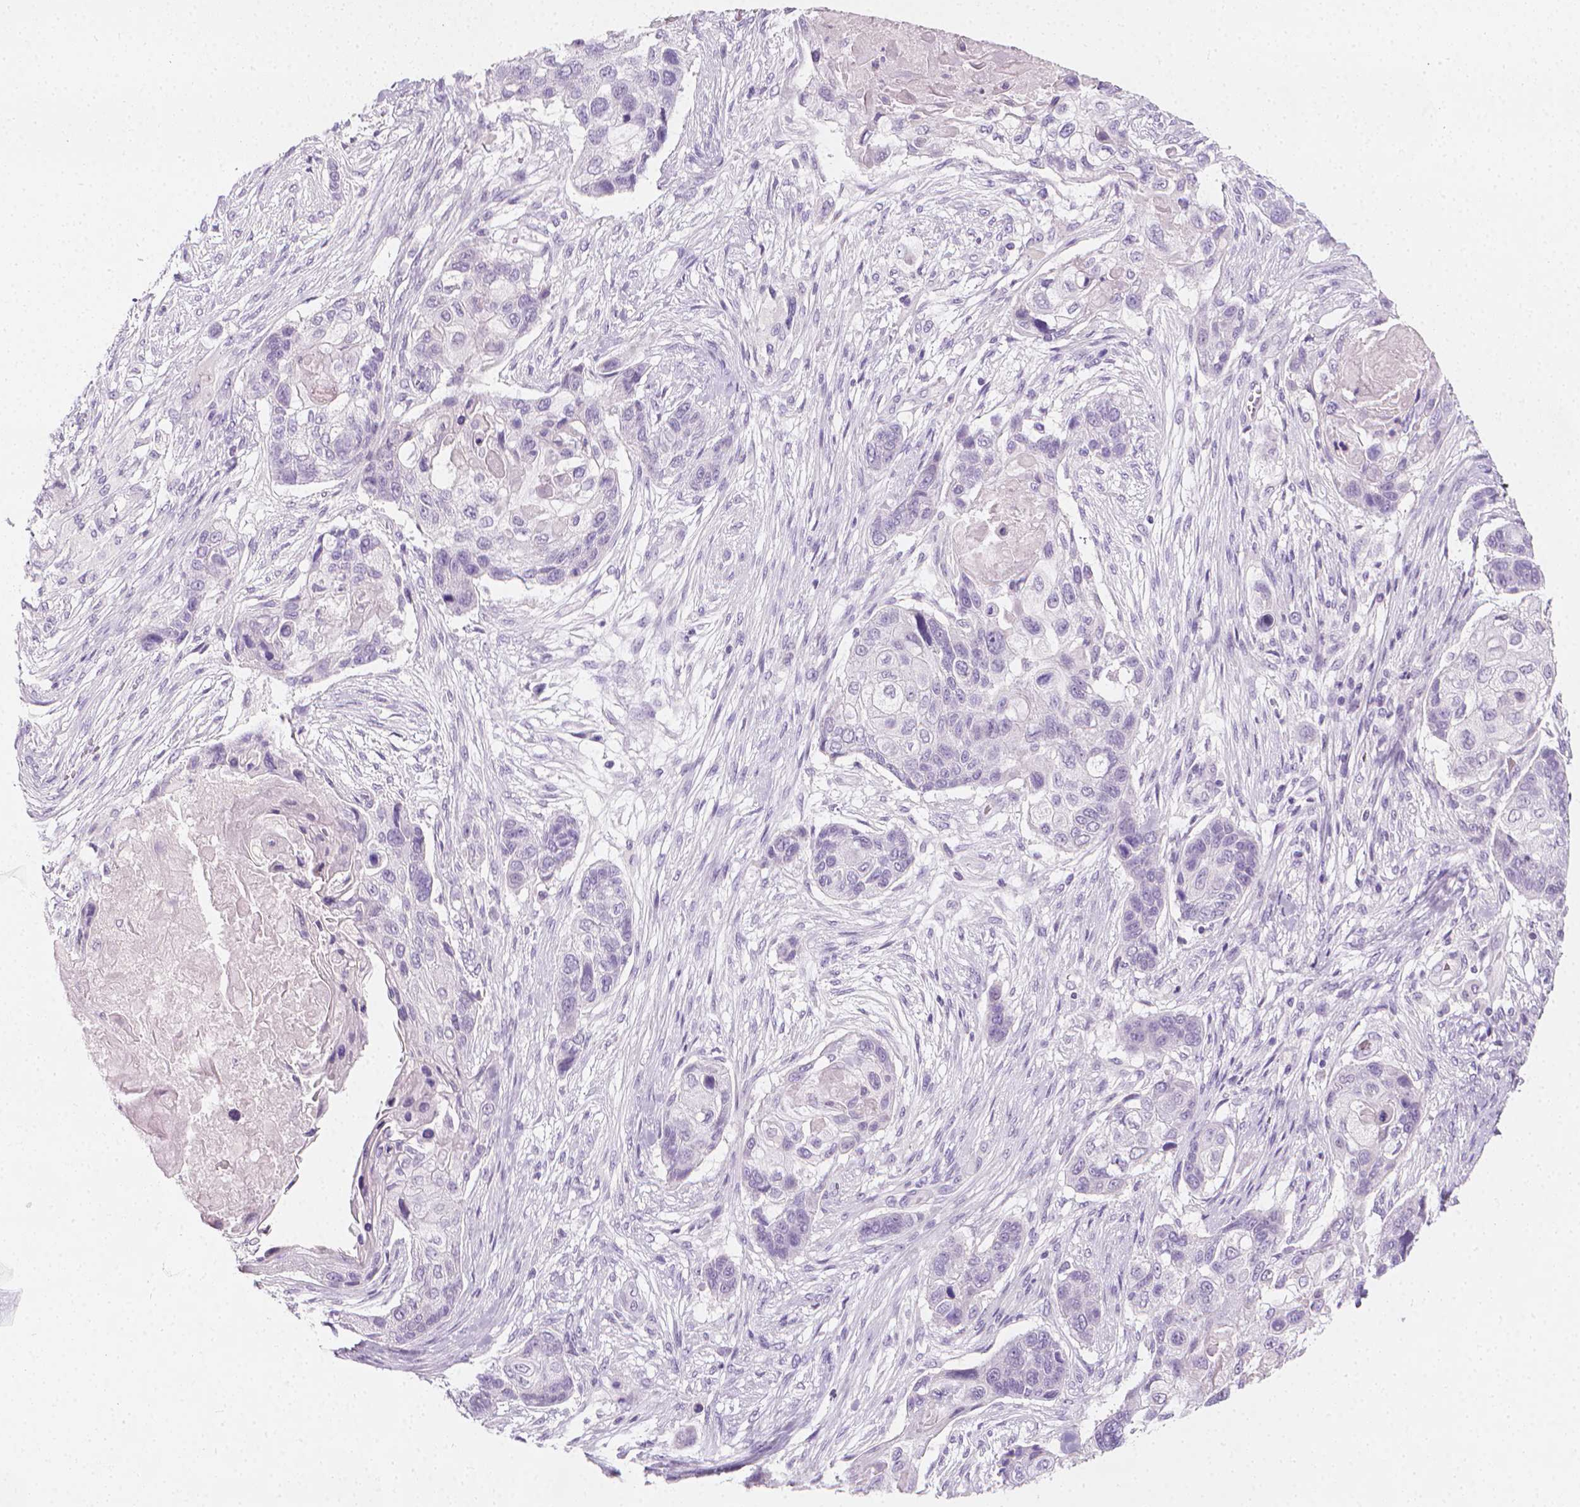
{"staining": {"intensity": "negative", "quantity": "none", "location": "none"}, "tissue": "lung cancer", "cell_type": "Tumor cells", "image_type": "cancer", "snomed": [{"axis": "morphology", "description": "Squamous cell carcinoma, NOS"}, {"axis": "topography", "description": "Lung"}], "caption": "A histopathology image of human lung cancer is negative for staining in tumor cells.", "gene": "DCAF8L1", "patient": {"sex": "male", "age": 69}}